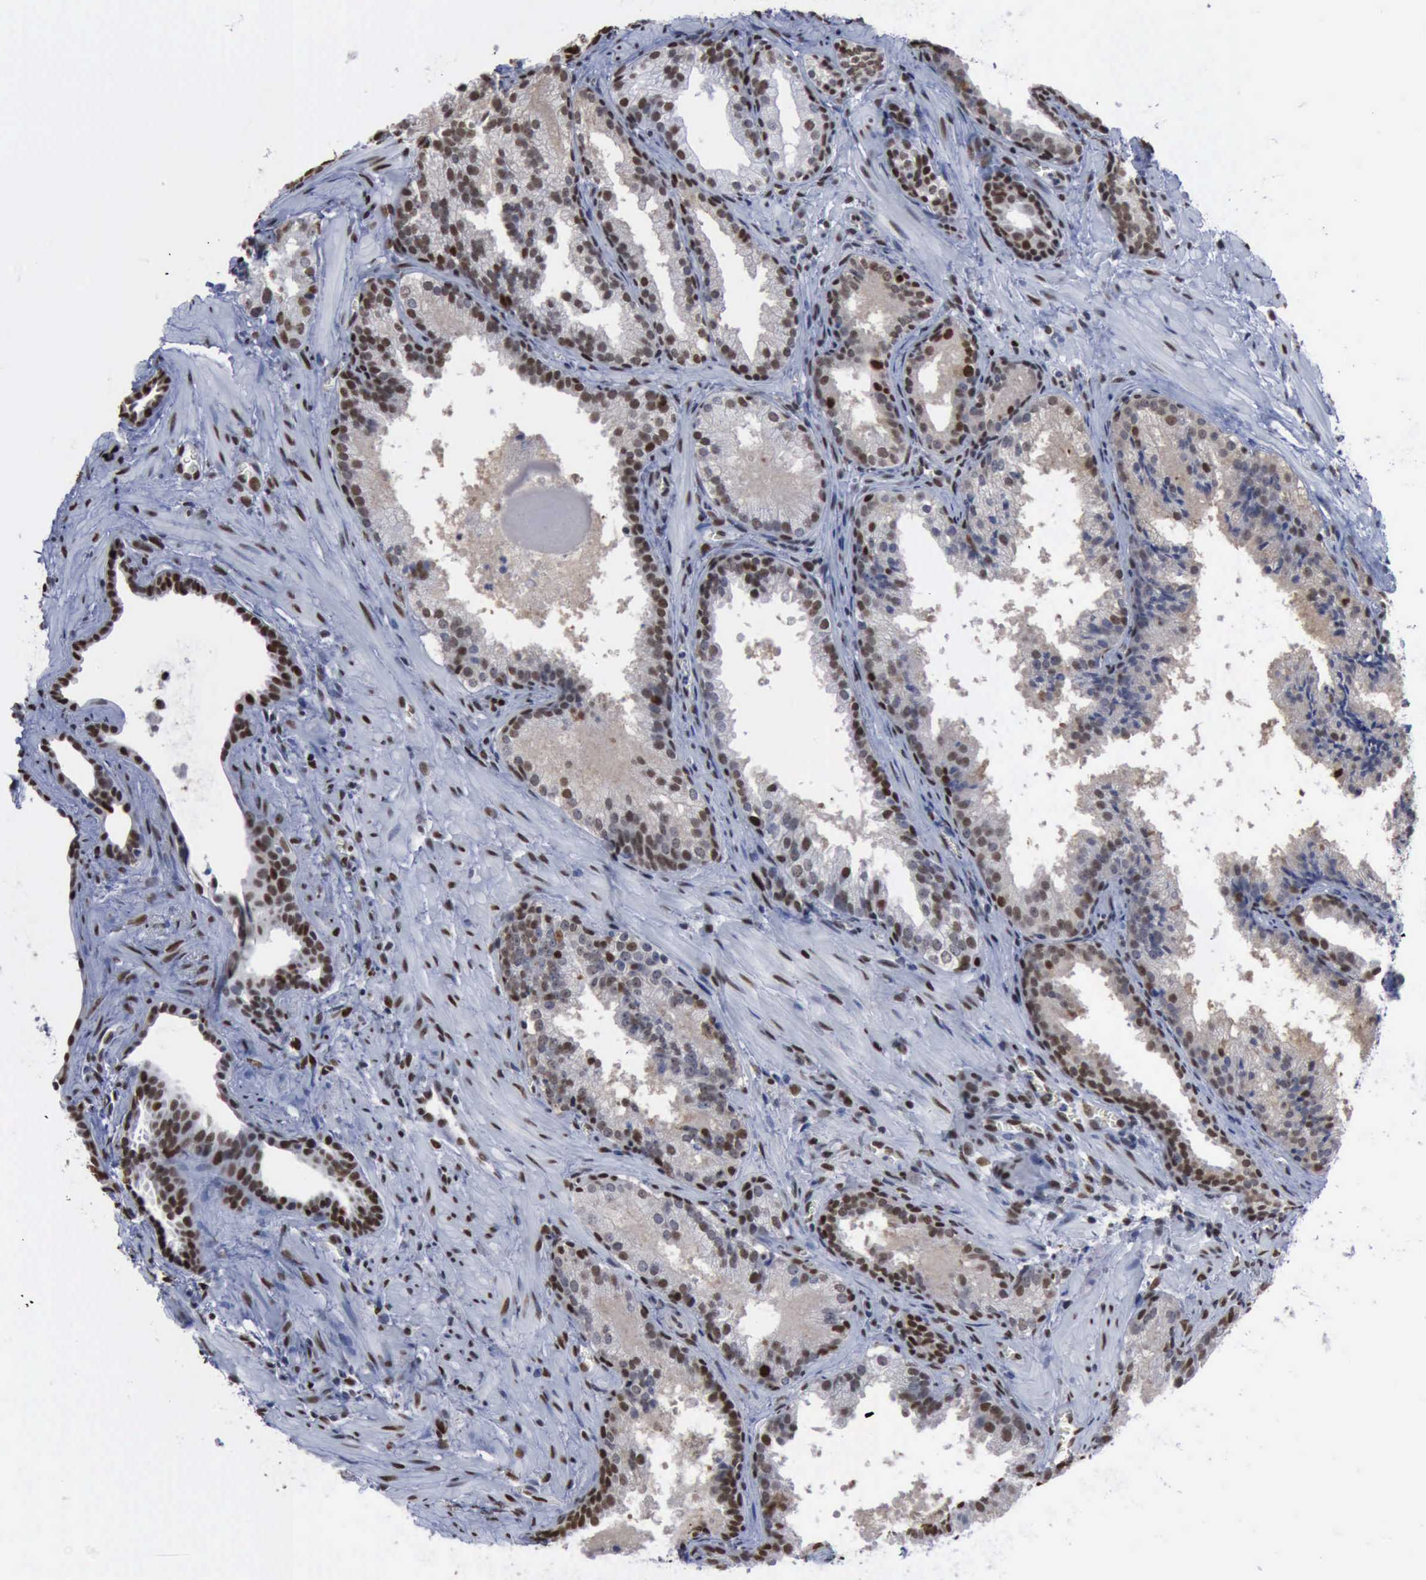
{"staining": {"intensity": "strong", "quantity": ">75%", "location": "nuclear"}, "tissue": "prostate cancer", "cell_type": "Tumor cells", "image_type": "cancer", "snomed": [{"axis": "morphology", "description": "Adenocarcinoma, Medium grade"}, {"axis": "topography", "description": "Prostate"}], "caption": "A brown stain highlights strong nuclear expression of a protein in prostate medium-grade adenocarcinoma tumor cells.", "gene": "PCNA", "patient": {"sex": "male", "age": 64}}